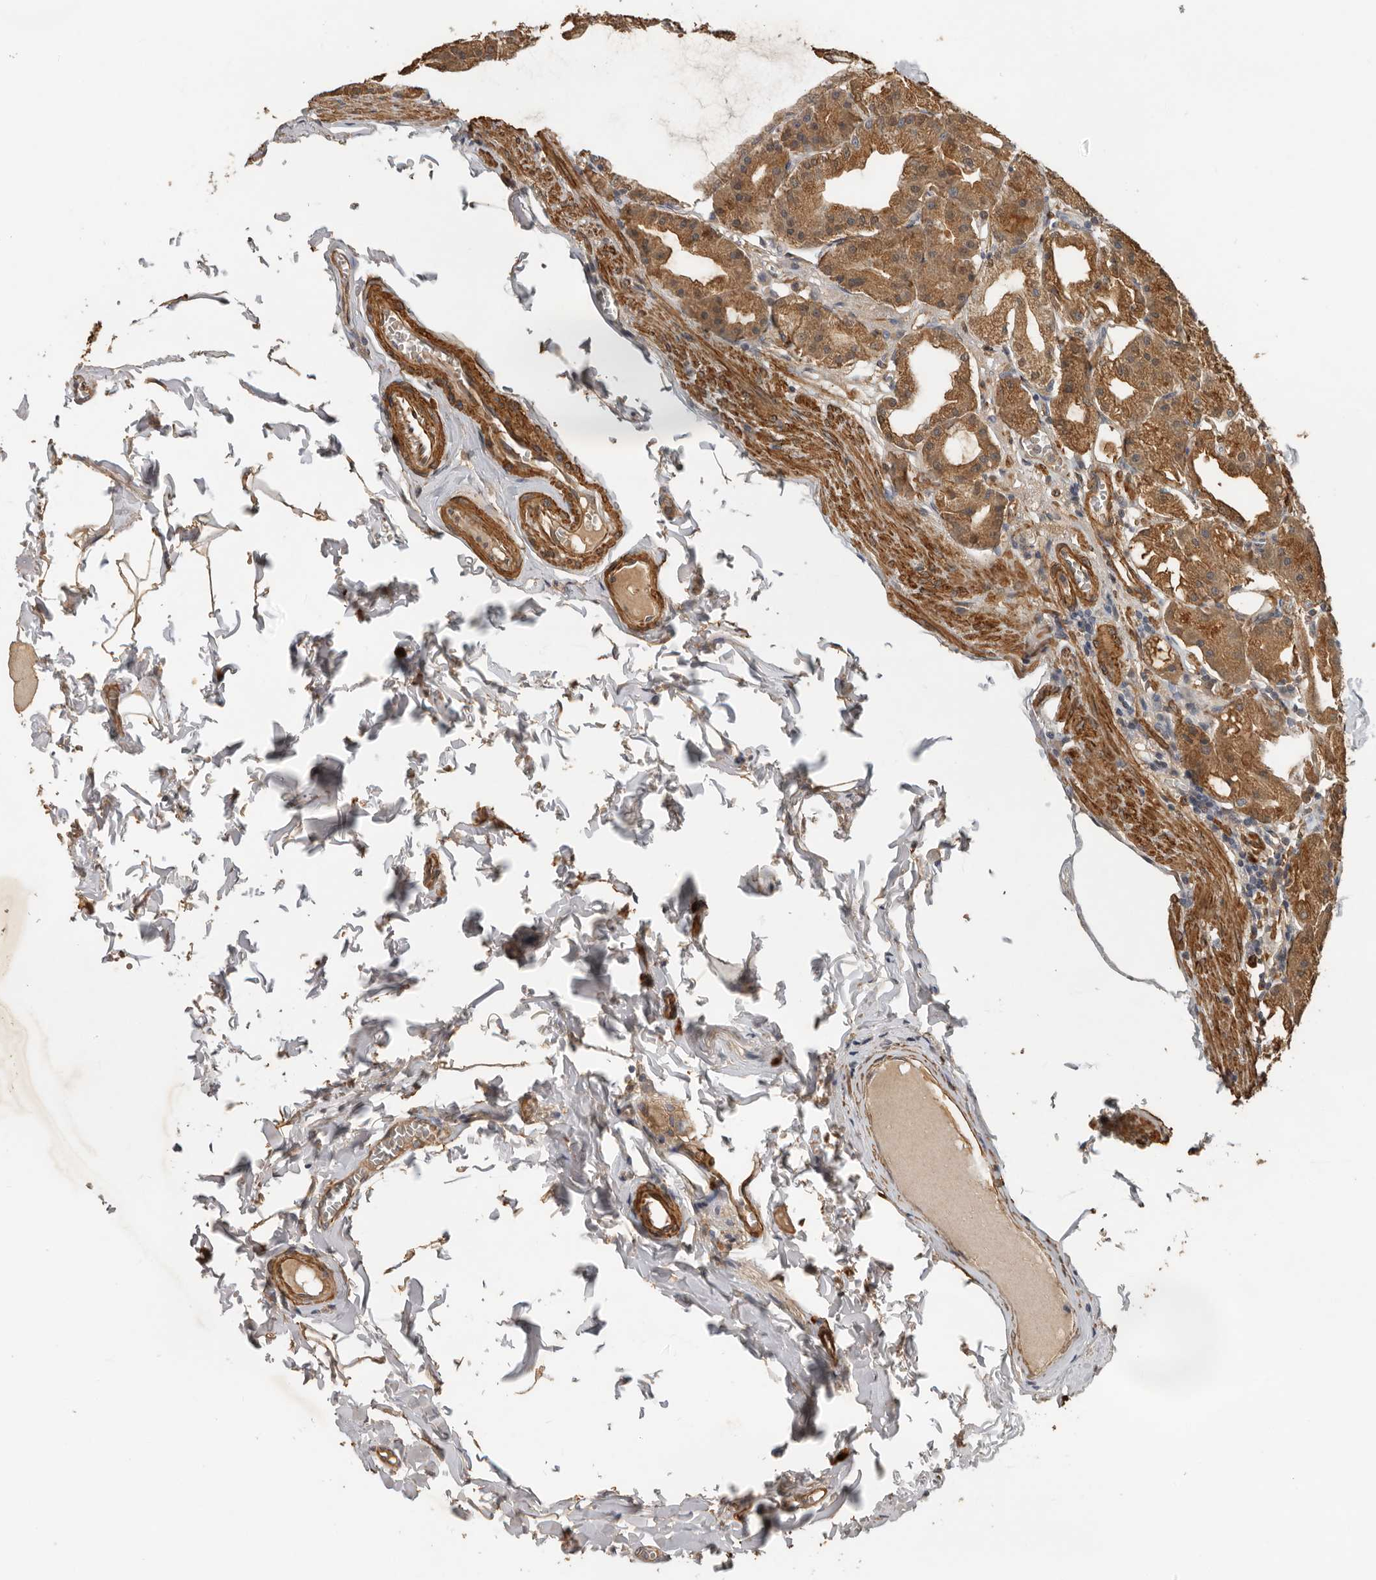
{"staining": {"intensity": "moderate", "quantity": ">75%", "location": "cytoplasmic/membranous"}, "tissue": "stomach", "cell_type": "Glandular cells", "image_type": "normal", "snomed": [{"axis": "morphology", "description": "Normal tissue, NOS"}, {"axis": "topography", "description": "Stomach, lower"}], "caption": "IHC of benign stomach shows medium levels of moderate cytoplasmic/membranous expression in approximately >75% of glandular cells. (DAB (3,3'-diaminobenzidine) IHC, brown staining for protein, blue staining for nuclei).", "gene": "RNF157", "patient": {"sex": "male", "age": 71}}